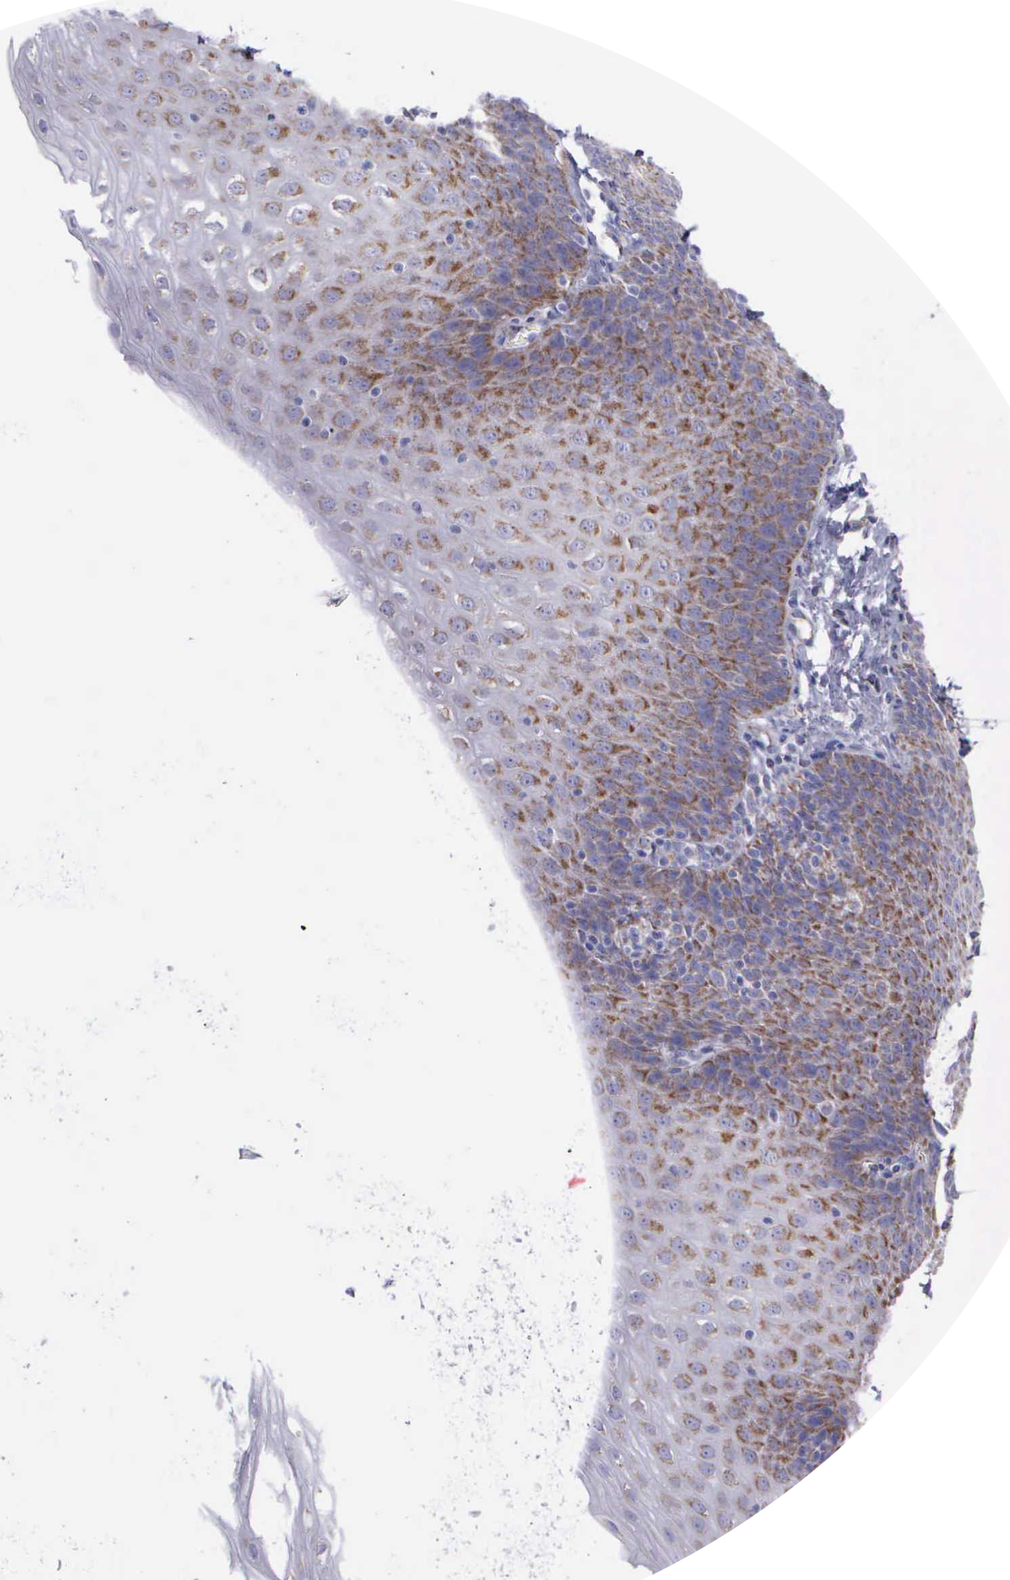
{"staining": {"intensity": "weak", "quantity": "25%-75%", "location": "cytoplasmic/membranous"}, "tissue": "esophagus", "cell_type": "Squamous epithelial cells", "image_type": "normal", "snomed": [{"axis": "morphology", "description": "Normal tissue, NOS"}, {"axis": "topography", "description": "Esophagus"}], "caption": "There is low levels of weak cytoplasmic/membranous expression in squamous epithelial cells of unremarkable esophagus, as demonstrated by immunohistochemical staining (brown color).", "gene": "SYNJ2BP", "patient": {"sex": "female", "age": 61}}